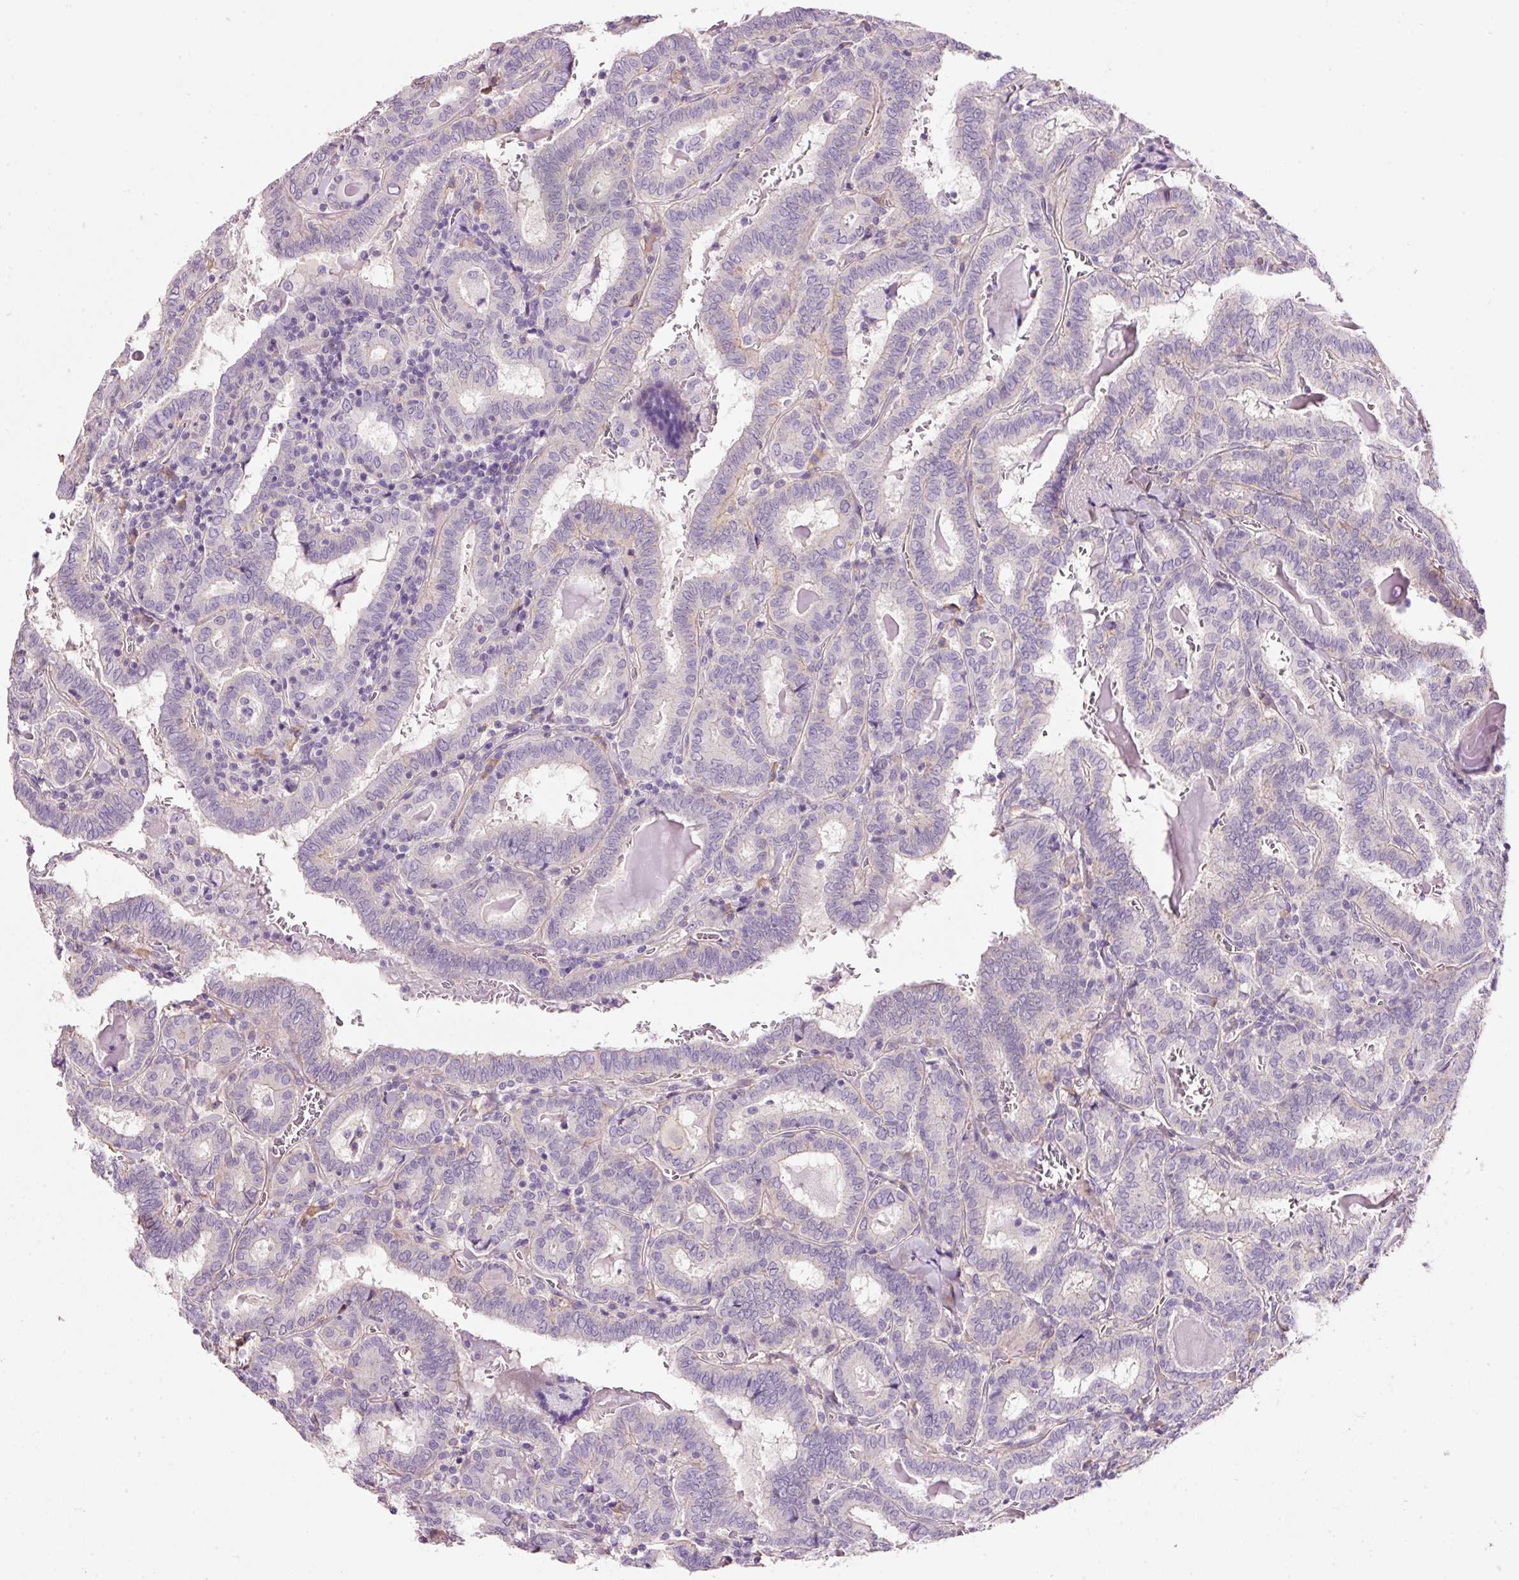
{"staining": {"intensity": "negative", "quantity": "none", "location": "none"}, "tissue": "thyroid cancer", "cell_type": "Tumor cells", "image_type": "cancer", "snomed": [{"axis": "morphology", "description": "Papillary adenocarcinoma, NOS"}, {"axis": "topography", "description": "Thyroid gland"}], "caption": "A photomicrograph of thyroid cancer (papillary adenocarcinoma) stained for a protein reveals no brown staining in tumor cells.", "gene": "SOS2", "patient": {"sex": "female", "age": 72}}